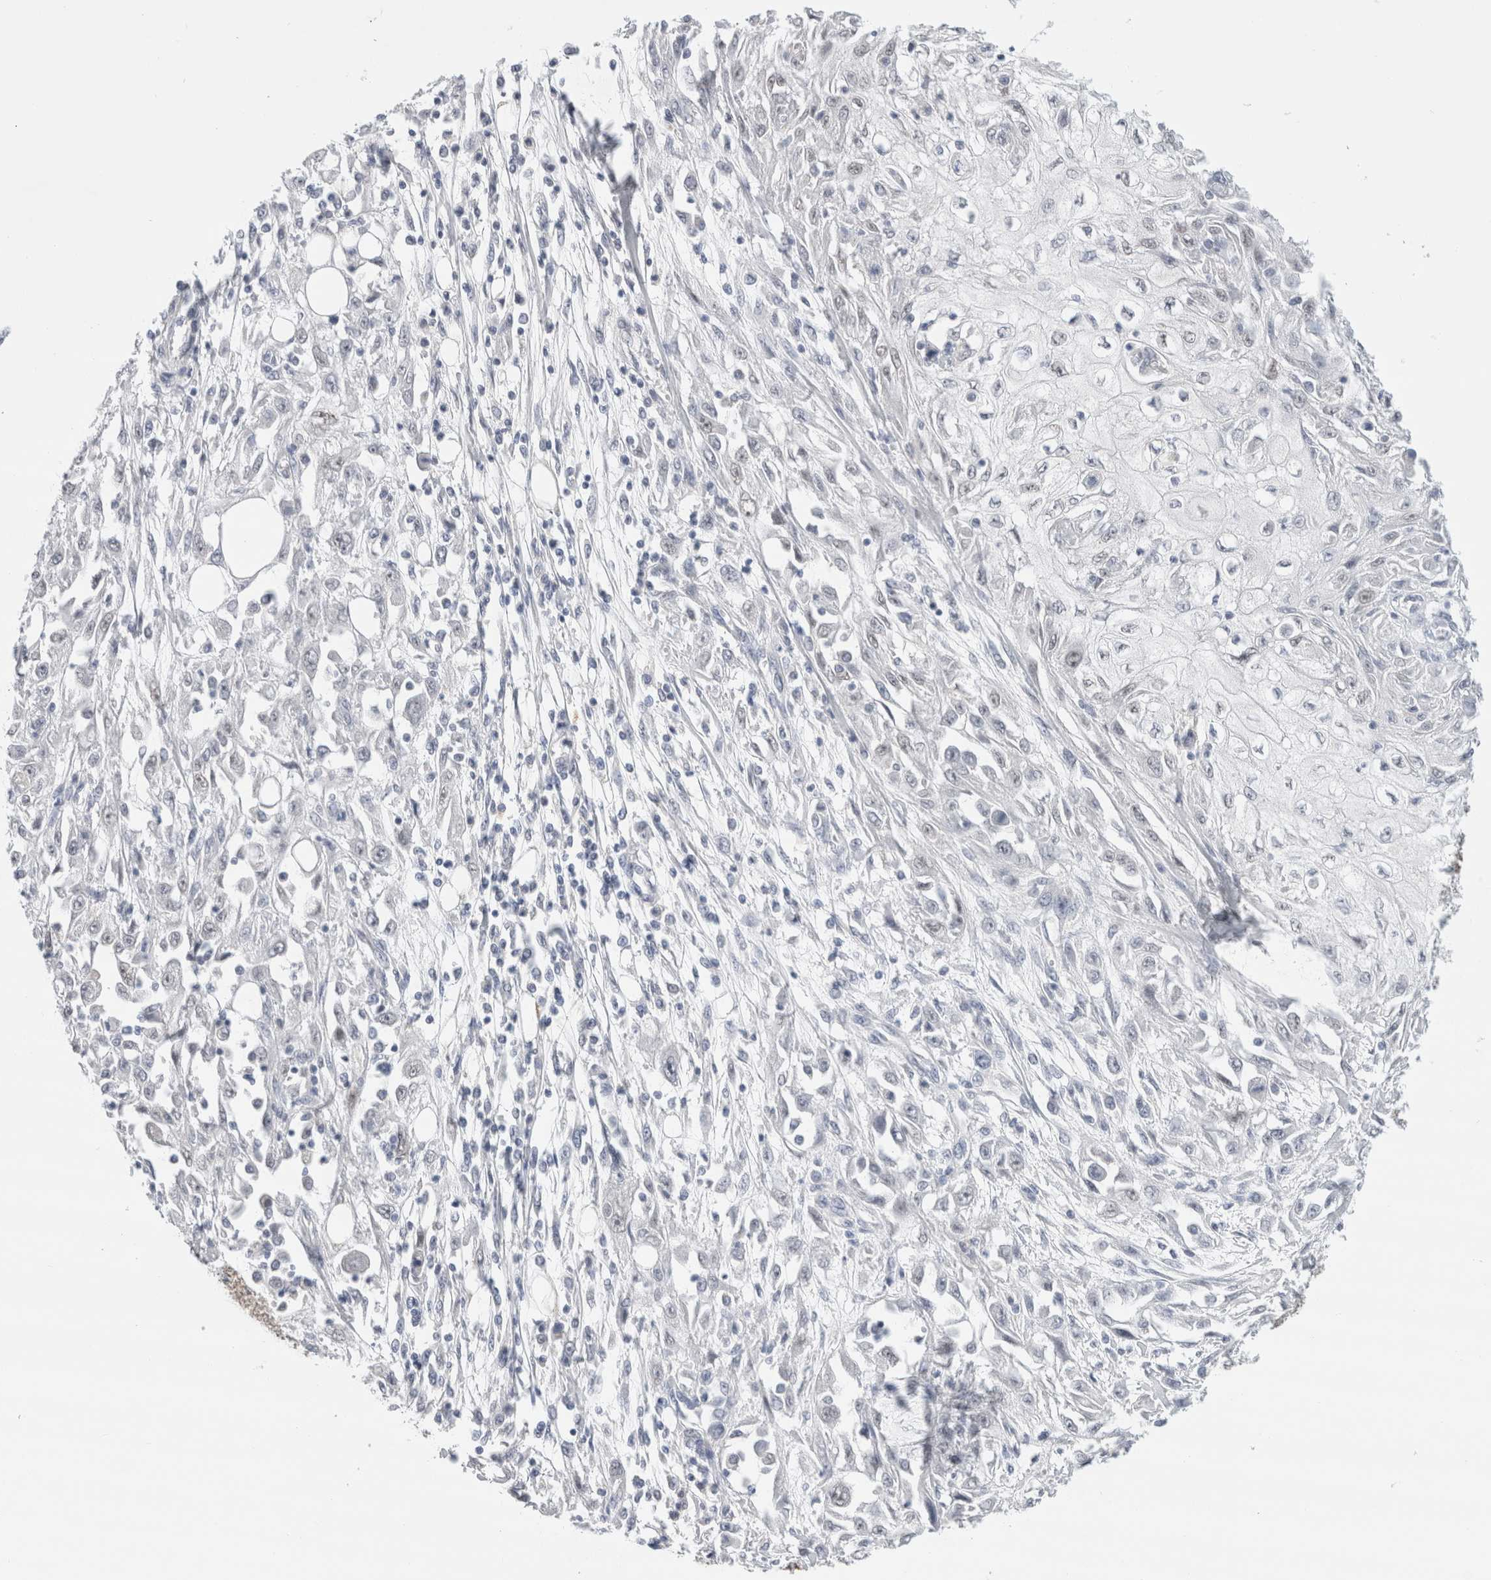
{"staining": {"intensity": "negative", "quantity": "none", "location": "none"}, "tissue": "skin cancer", "cell_type": "Tumor cells", "image_type": "cancer", "snomed": [{"axis": "morphology", "description": "Squamous cell carcinoma, NOS"}, {"axis": "morphology", "description": "Squamous cell carcinoma, metastatic, NOS"}, {"axis": "topography", "description": "Skin"}, {"axis": "topography", "description": "Lymph node"}], "caption": "An immunohistochemistry (IHC) image of skin metastatic squamous cell carcinoma is shown. There is no staining in tumor cells of skin metastatic squamous cell carcinoma.", "gene": "SLC22A12", "patient": {"sex": "male", "age": 75}}